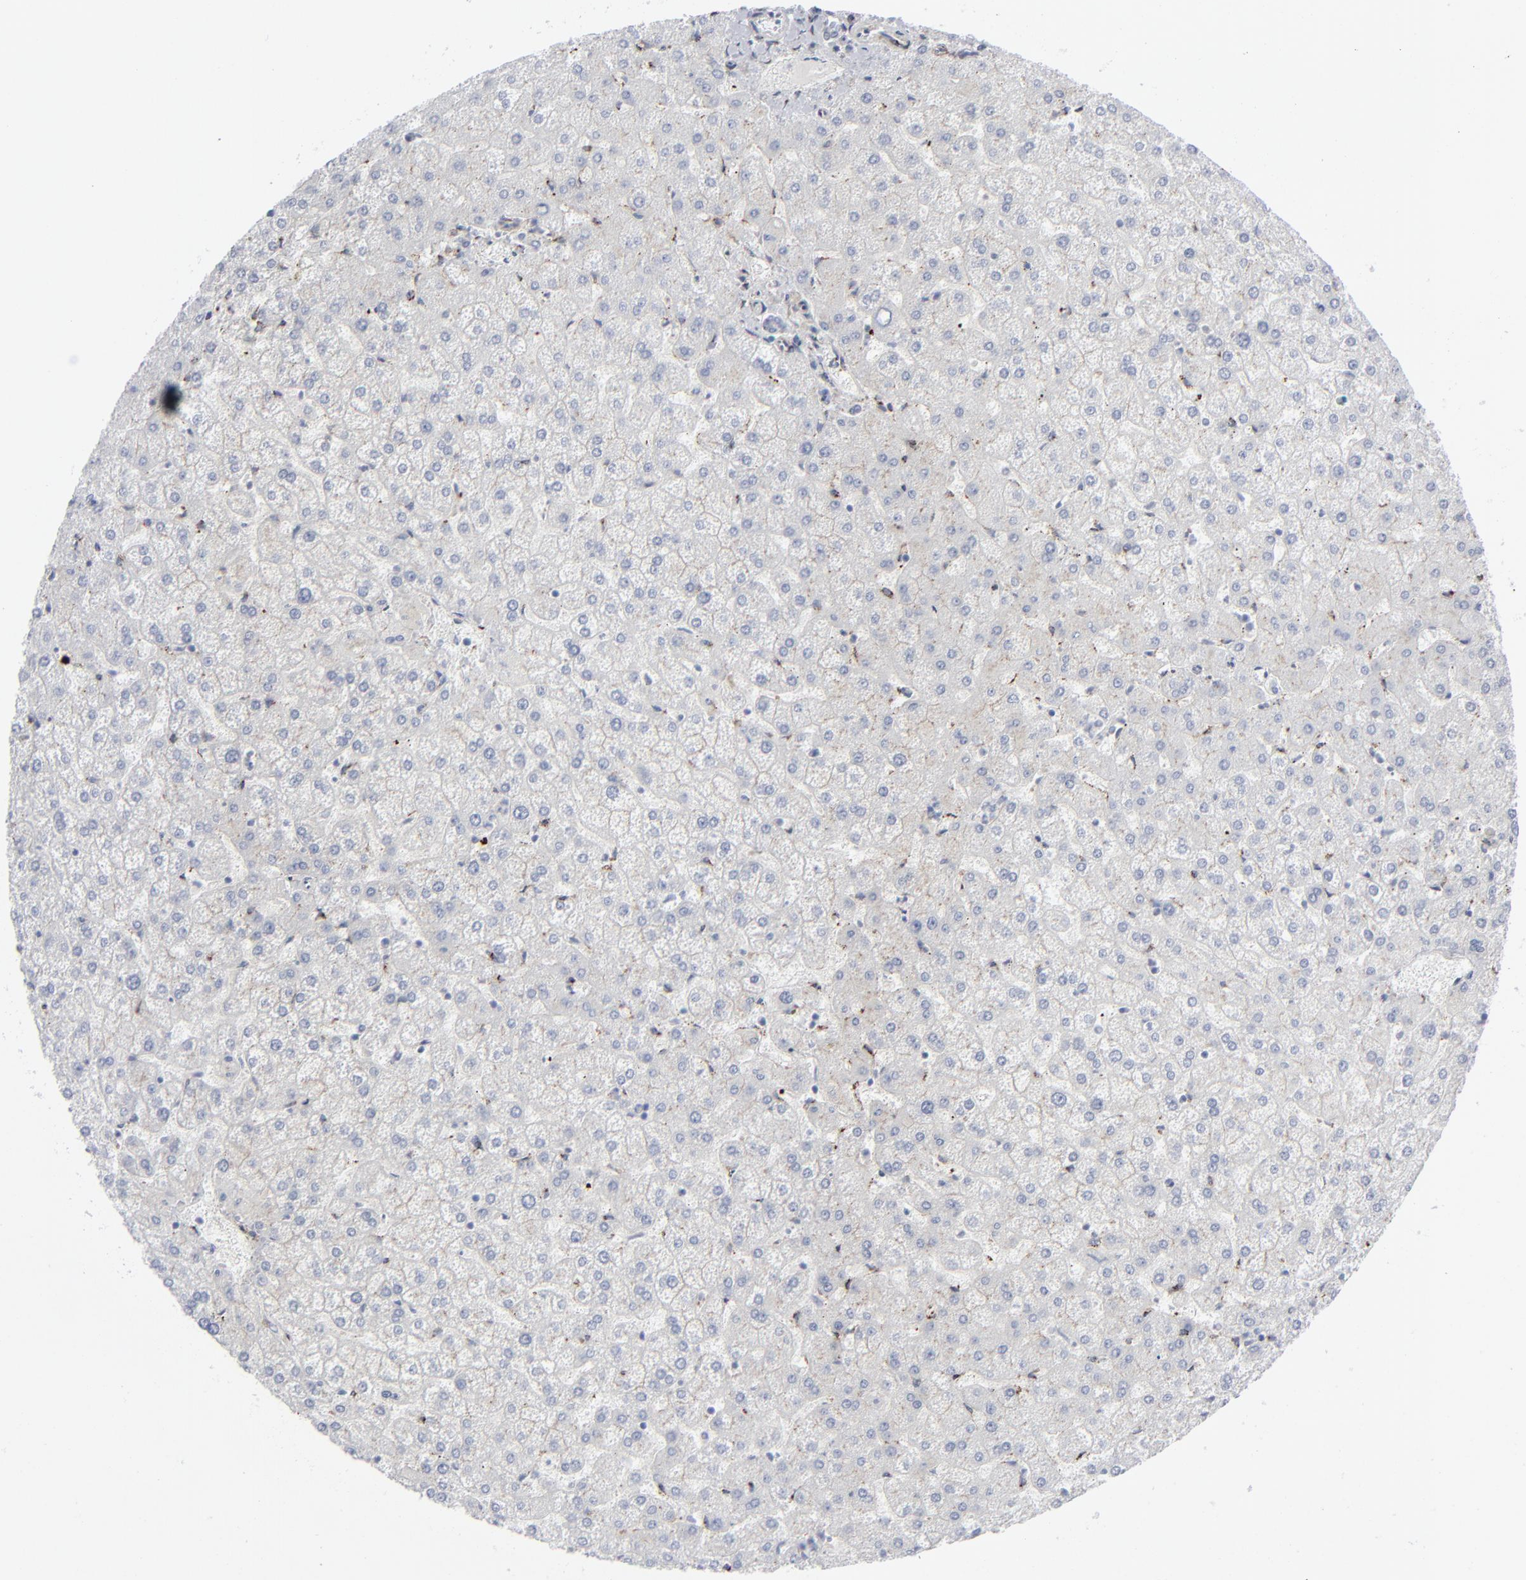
{"staining": {"intensity": "negative", "quantity": "none", "location": "none"}, "tissue": "liver", "cell_type": "Cholangiocytes", "image_type": "normal", "snomed": [{"axis": "morphology", "description": "Normal tissue, NOS"}, {"axis": "topography", "description": "Liver"}], "caption": "There is no significant expression in cholangiocytes of liver.", "gene": "SPARC", "patient": {"sex": "female", "age": 32}}